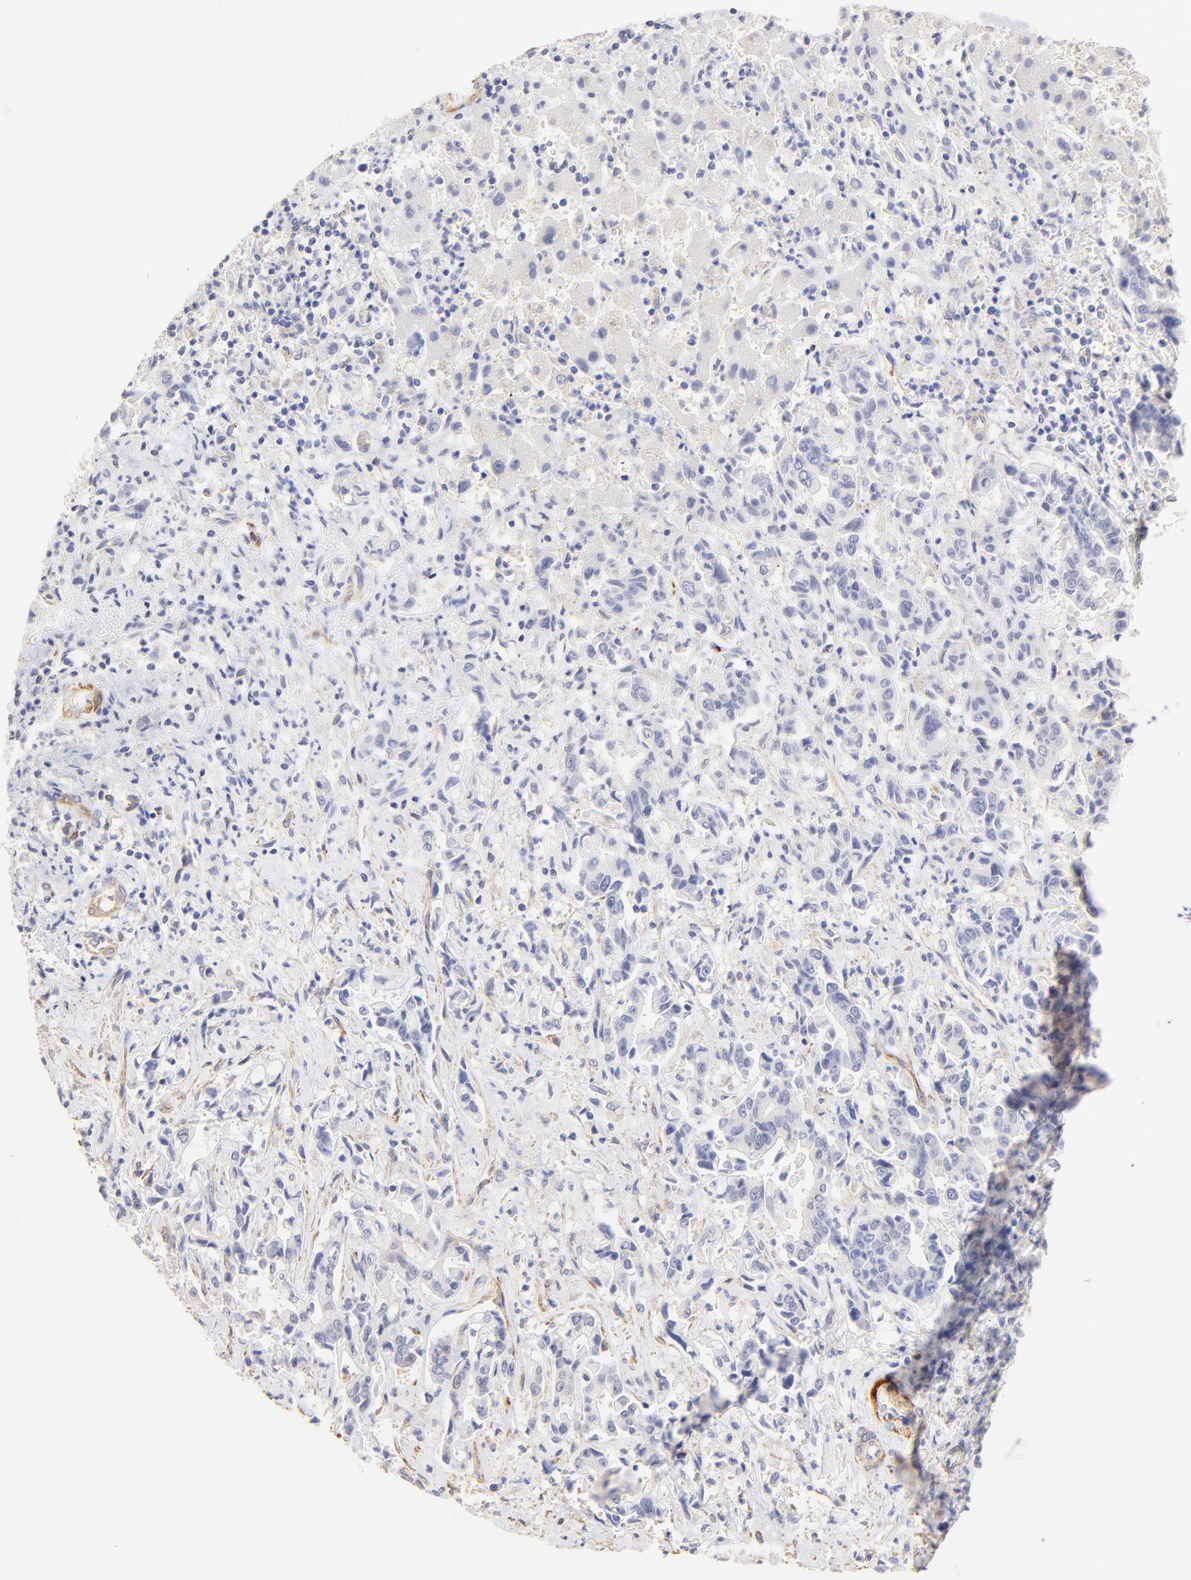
{"staining": {"intensity": "negative", "quantity": "none", "location": "none"}, "tissue": "liver cancer", "cell_type": "Tumor cells", "image_type": "cancer", "snomed": [{"axis": "morphology", "description": "Cholangiocarcinoma"}, {"axis": "topography", "description": "Liver"}], "caption": "DAB (3,3'-diaminobenzidine) immunohistochemical staining of cholangiocarcinoma (liver) displays no significant expression in tumor cells.", "gene": "ACTRT1", "patient": {"sex": "male", "age": 57}}